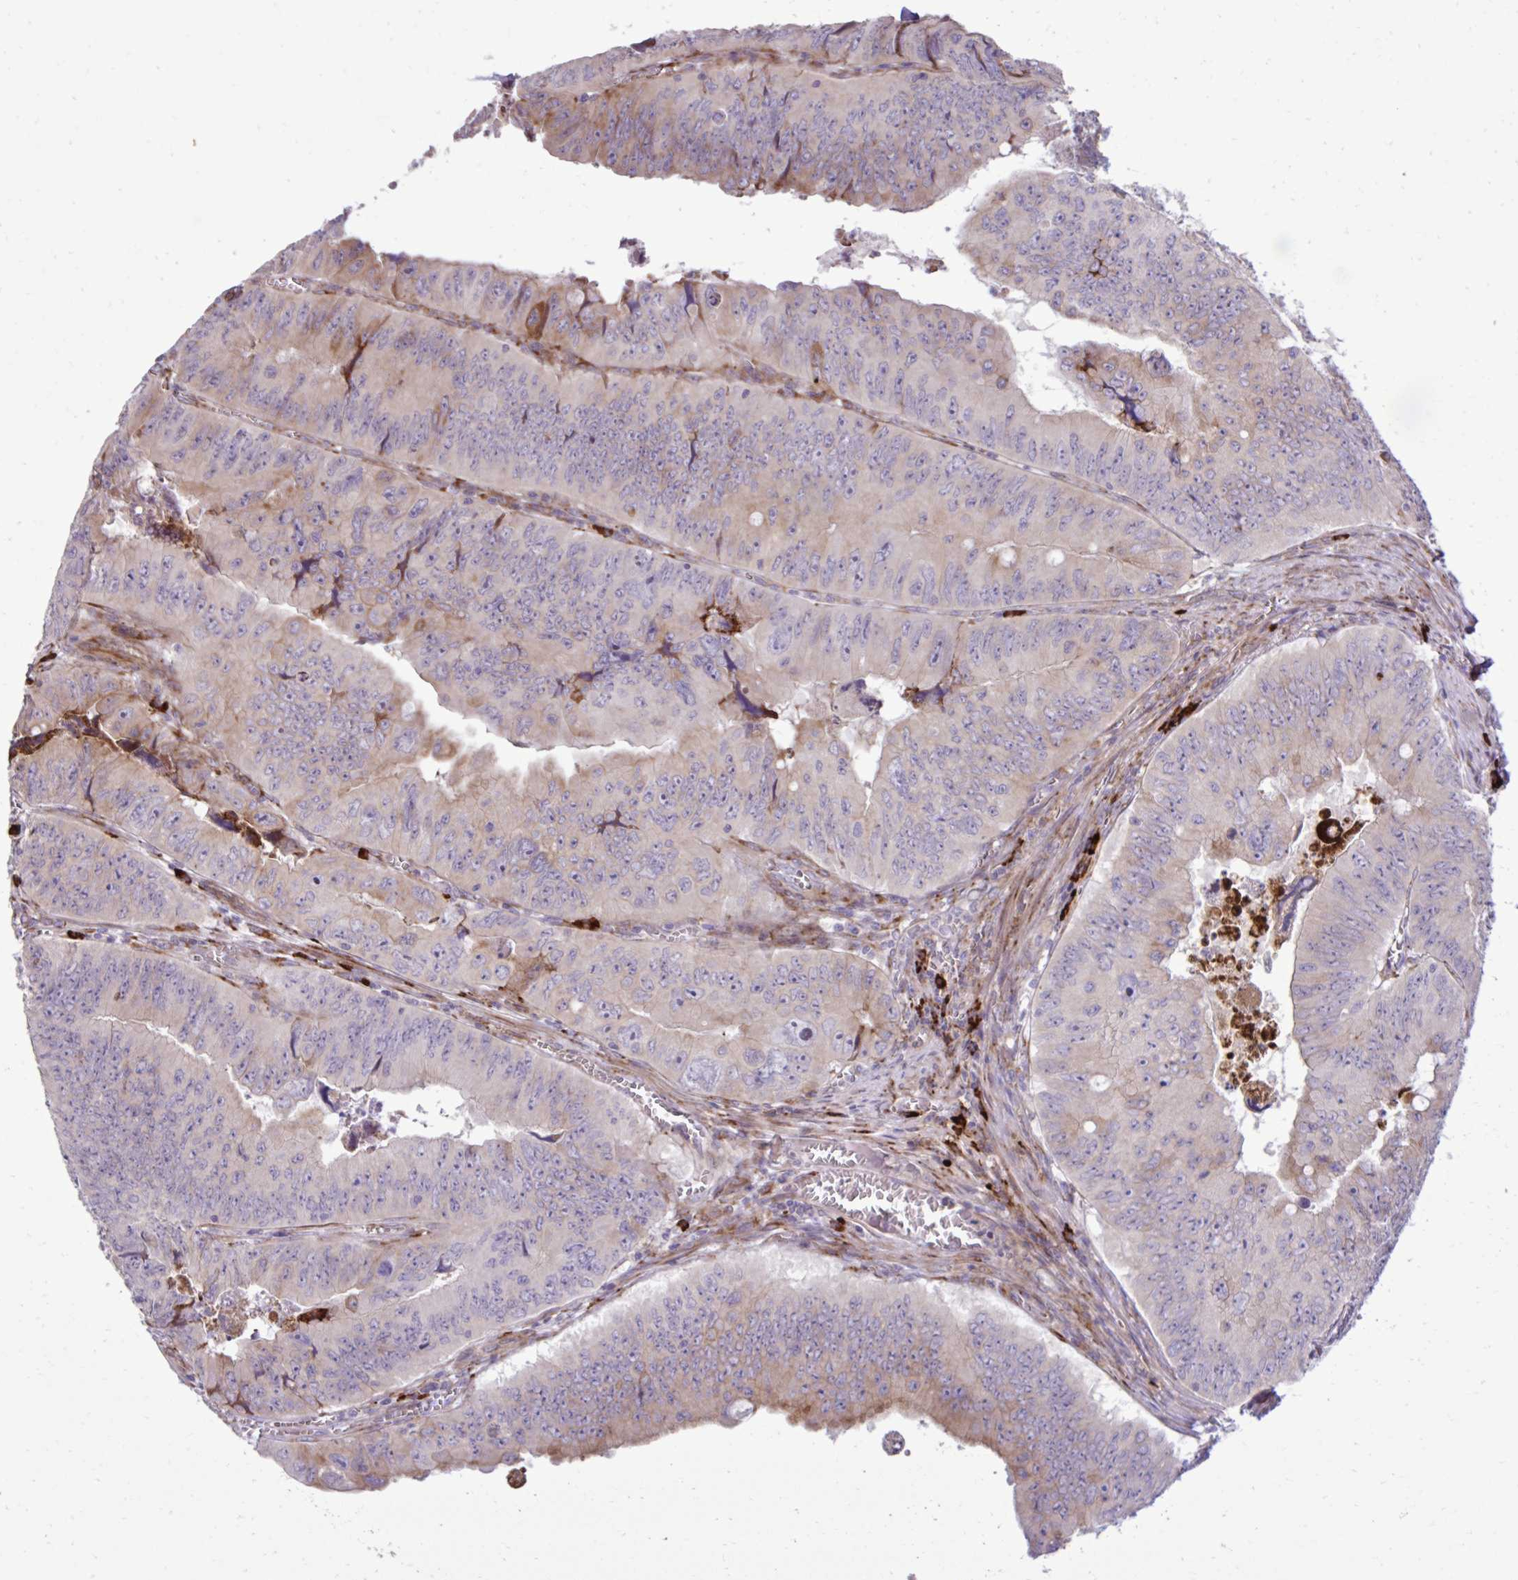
{"staining": {"intensity": "moderate", "quantity": "<25%", "location": "cytoplasmic/membranous"}, "tissue": "colorectal cancer", "cell_type": "Tumor cells", "image_type": "cancer", "snomed": [{"axis": "morphology", "description": "Adenocarcinoma, NOS"}, {"axis": "topography", "description": "Colon"}], "caption": "Adenocarcinoma (colorectal) tissue reveals moderate cytoplasmic/membranous staining in approximately <25% of tumor cells", "gene": "LIMS1", "patient": {"sex": "female", "age": 84}}